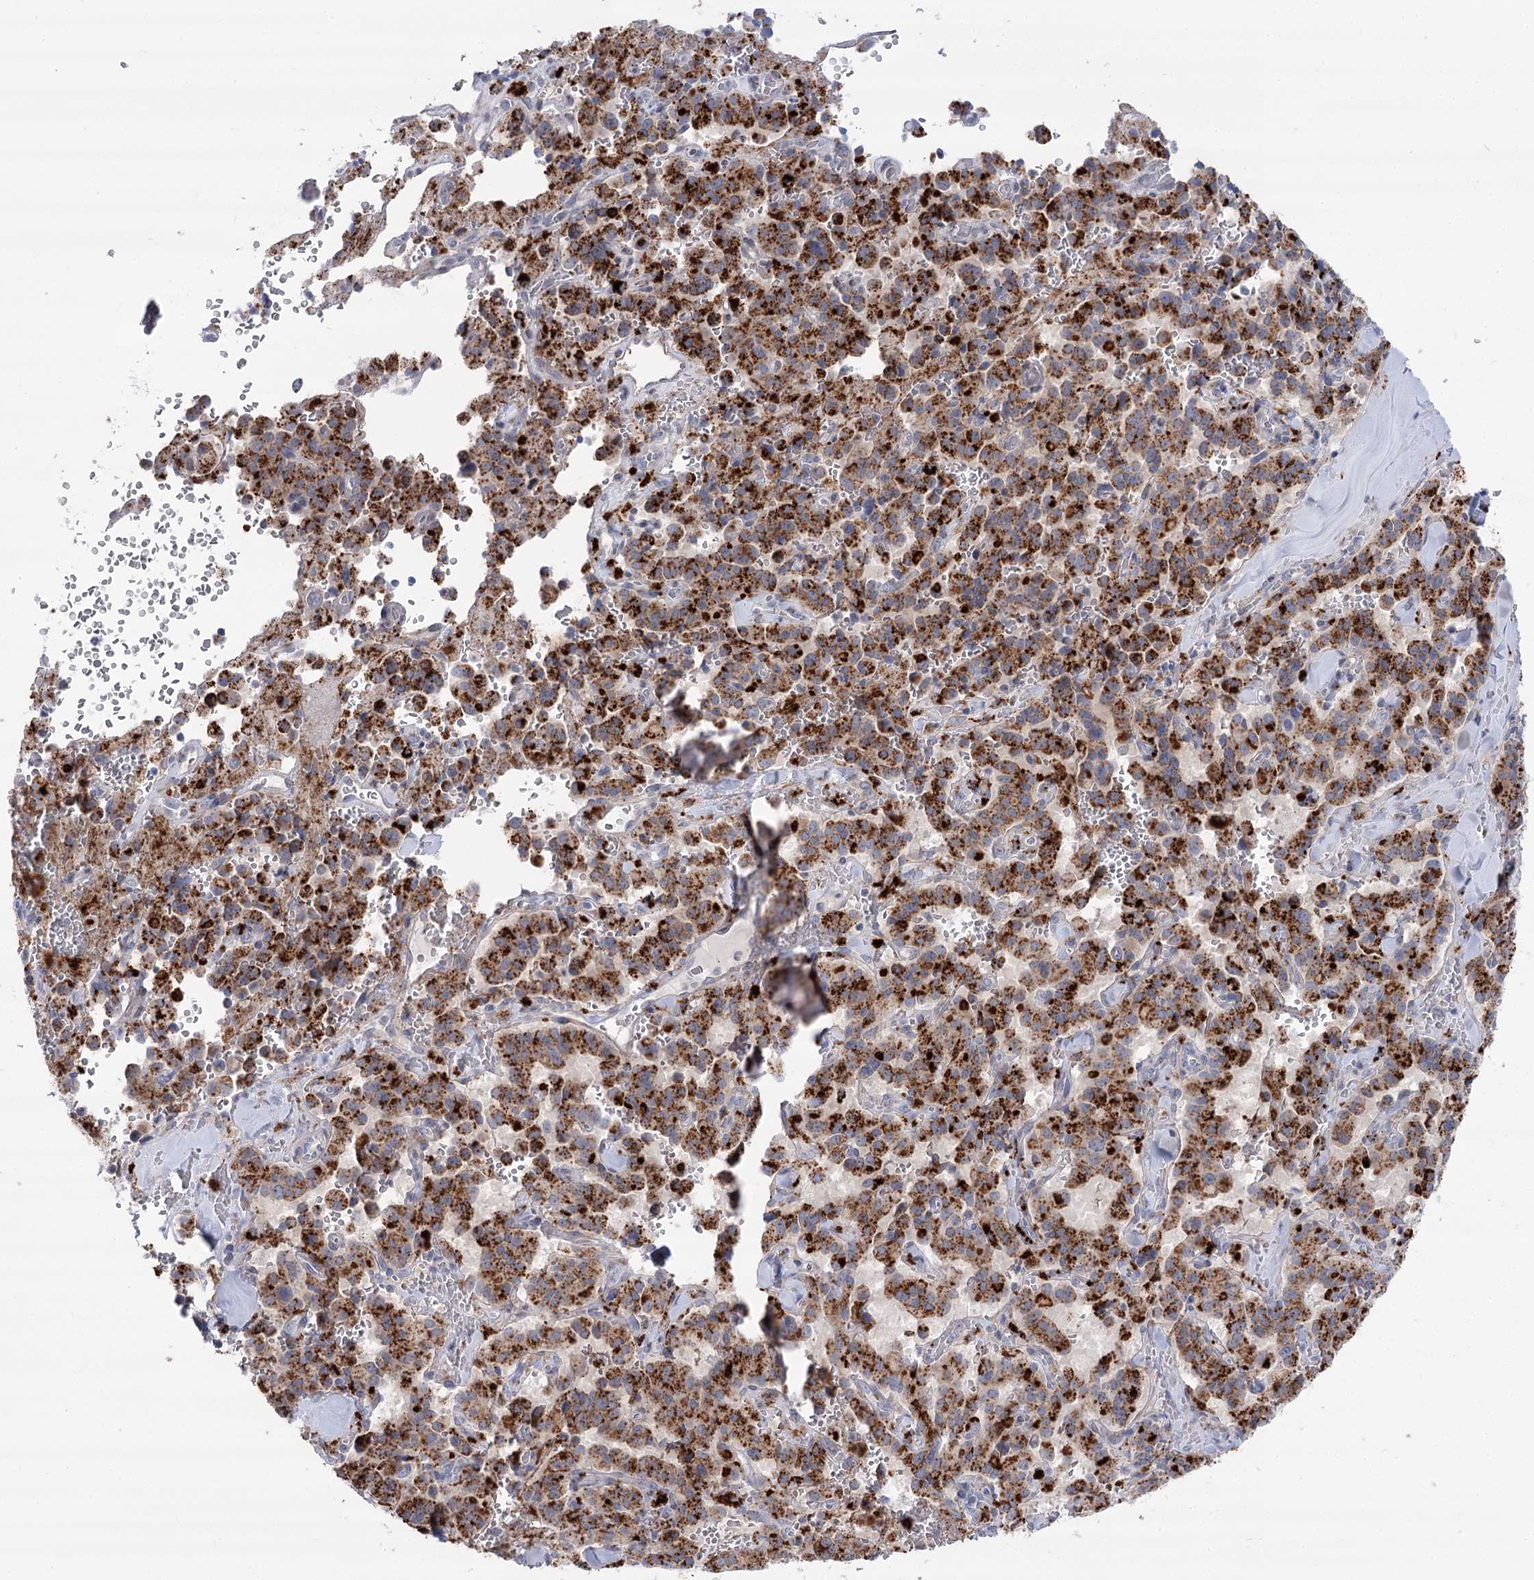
{"staining": {"intensity": "strong", "quantity": ">75%", "location": "cytoplasmic/membranous"}, "tissue": "pancreatic cancer", "cell_type": "Tumor cells", "image_type": "cancer", "snomed": [{"axis": "morphology", "description": "Adenocarcinoma, NOS"}, {"axis": "topography", "description": "Pancreas"}], "caption": "This is a micrograph of immunohistochemistry (IHC) staining of pancreatic cancer (adenocarcinoma), which shows strong expression in the cytoplasmic/membranous of tumor cells.", "gene": "SIAE", "patient": {"sex": "male", "age": 65}}